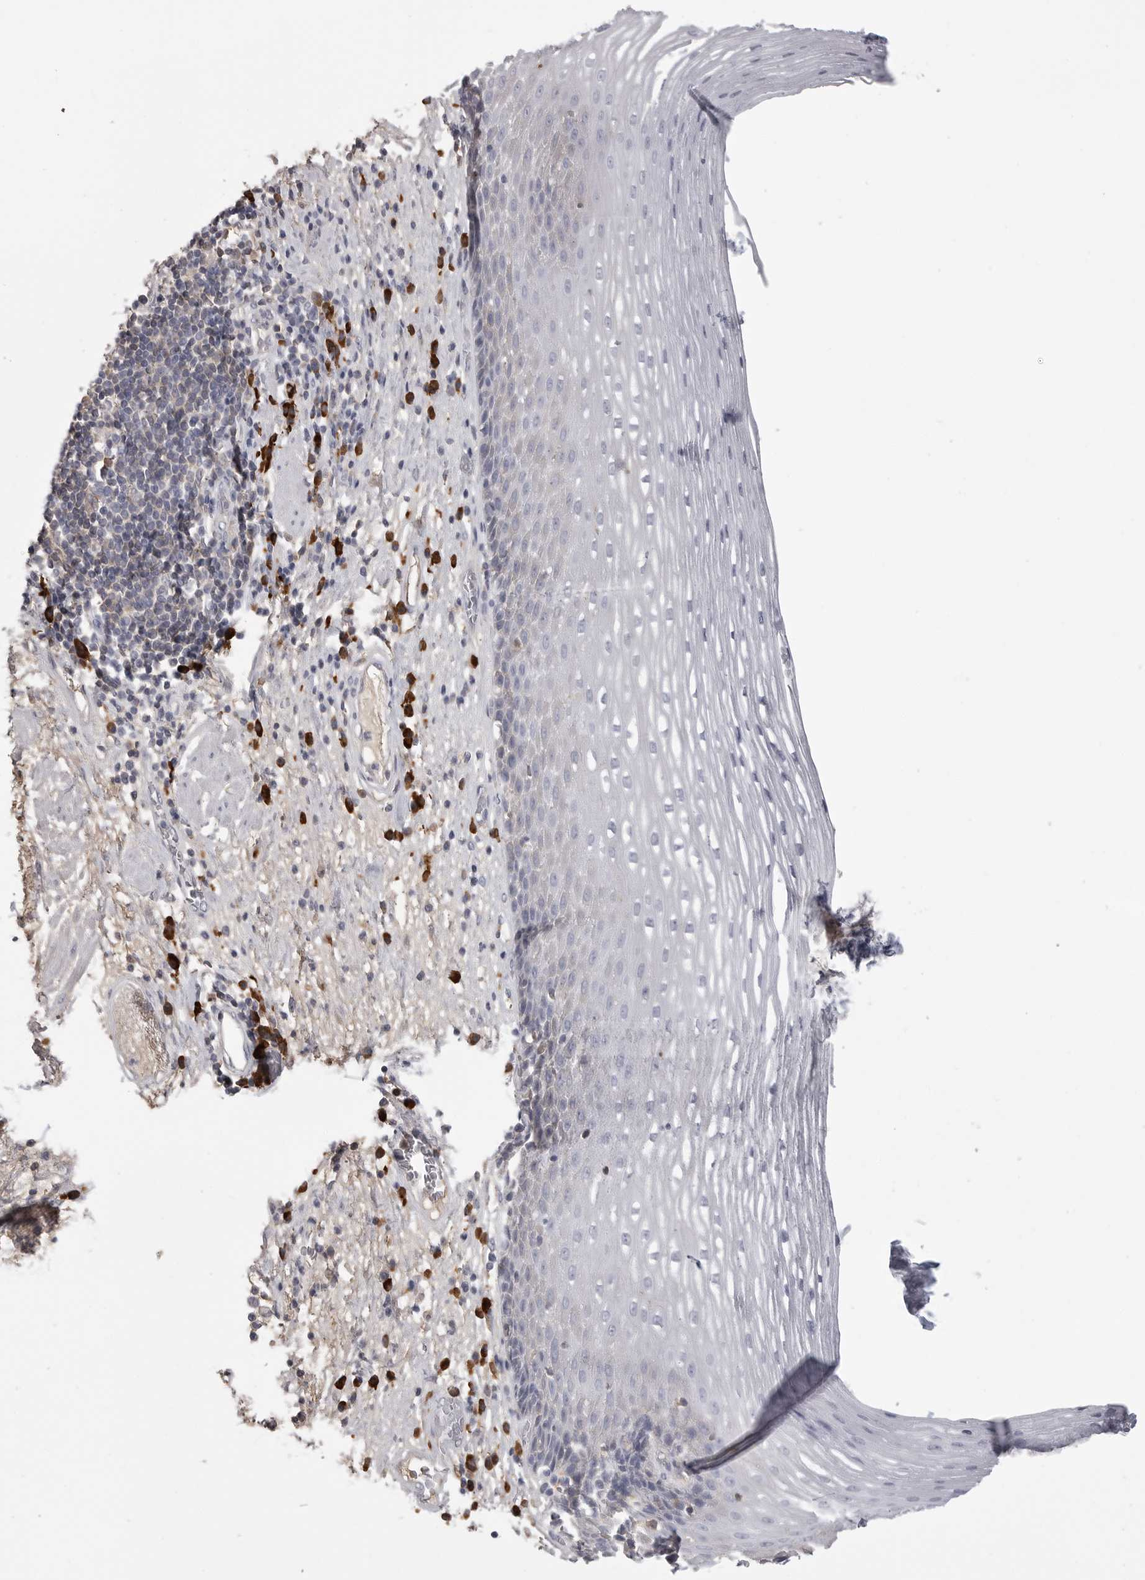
{"staining": {"intensity": "negative", "quantity": "none", "location": "none"}, "tissue": "esophagus", "cell_type": "Squamous epithelial cells", "image_type": "normal", "snomed": [{"axis": "morphology", "description": "Normal tissue, NOS"}, {"axis": "morphology", "description": "Adenocarcinoma, NOS"}, {"axis": "topography", "description": "Esophagus"}], "caption": "Immunohistochemical staining of normal esophagus shows no significant expression in squamous epithelial cells.", "gene": "FKBP2", "patient": {"sex": "male", "age": 62}}